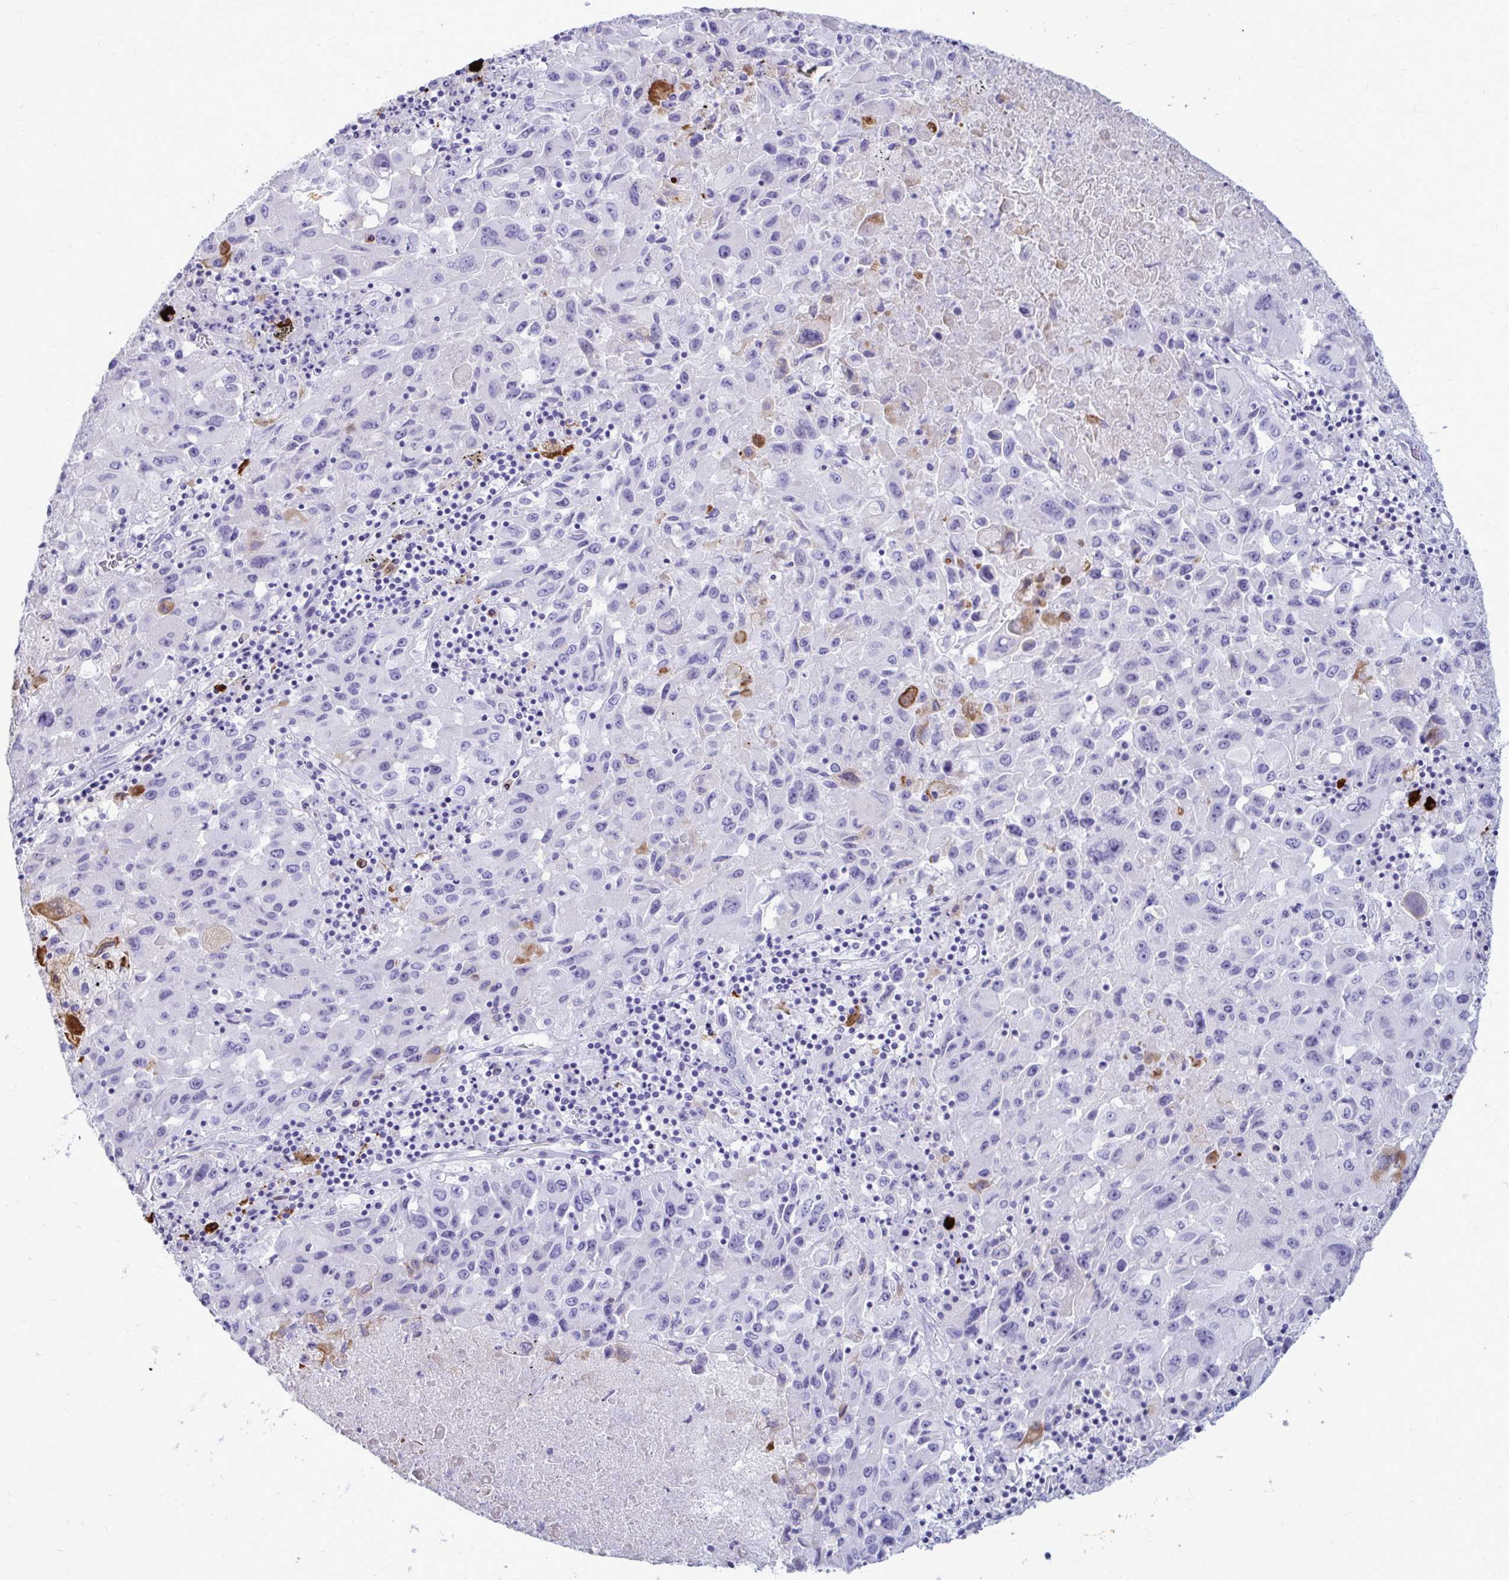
{"staining": {"intensity": "negative", "quantity": "none", "location": "none"}, "tissue": "lung cancer", "cell_type": "Tumor cells", "image_type": "cancer", "snomed": [{"axis": "morphology", "description": "Squamous cell carcinoma, NOS"}, {"axis": "topography", "description": "Lung"}], "caption": "The micrograph reveals no staining of tumor cells in squamous cell carcinoma (lung).", "gene": "NANOGNB", "patient": {"sex": "male", "age": 63}}